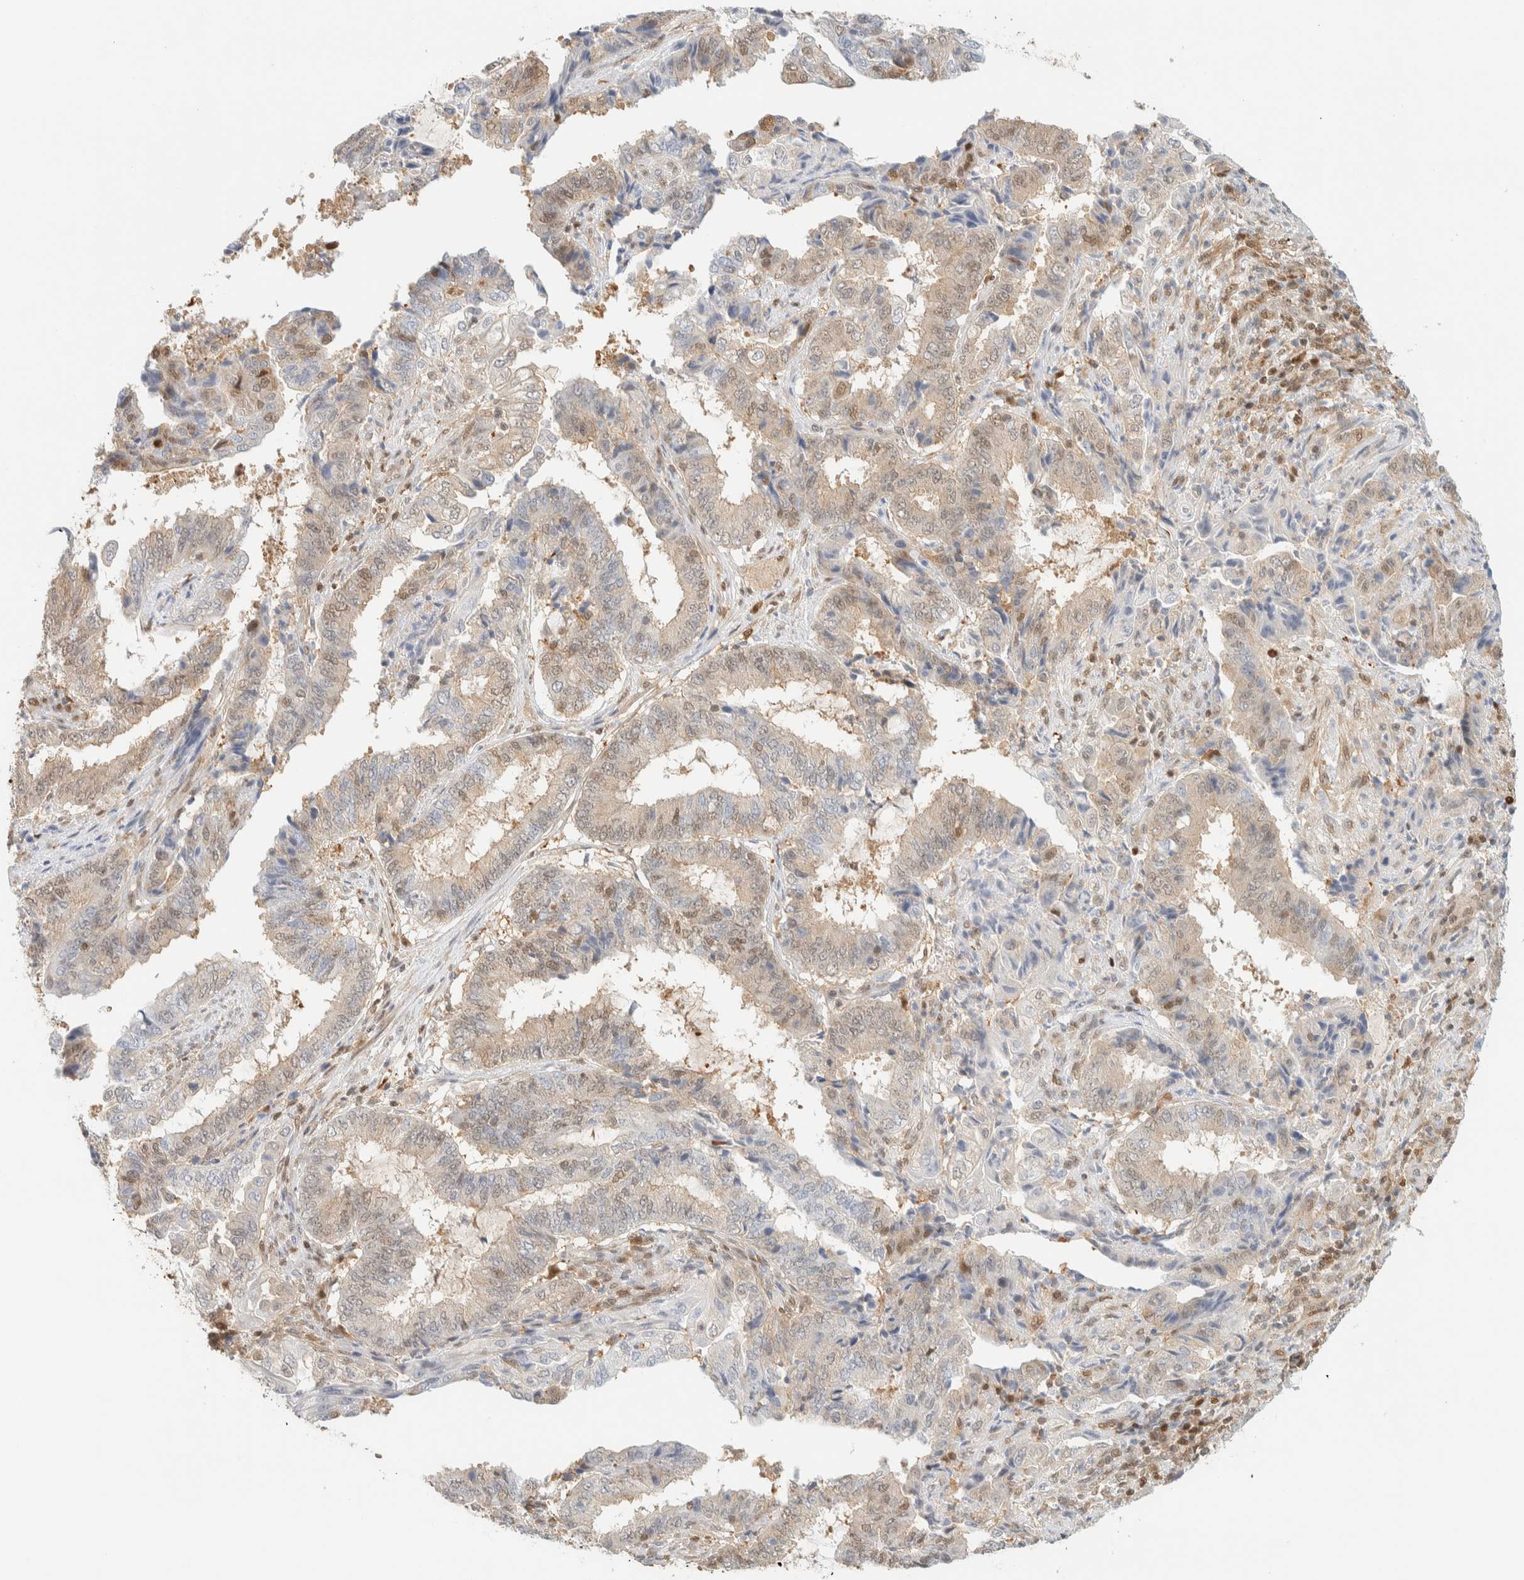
{"staining": {"intensity": "weak", "quantity": "25%-75%", "location": "nuclear"}, "tissue": "endometrial cancer", "cell_type": "Tumor cells", "image_type": "cancer", "snomed": [{"axis": "morphology", "description": "Adenocarcinoma, NOS"}, {"axis": "topography", "description": "Endometrium"}], "caption": "Human adenocarcinoma (endometrial) stained with a protein marker demonstrates weak staining in tumor cells.", "gene": "ZBTB37", "patient": {"sex": "female", "age": 51}}